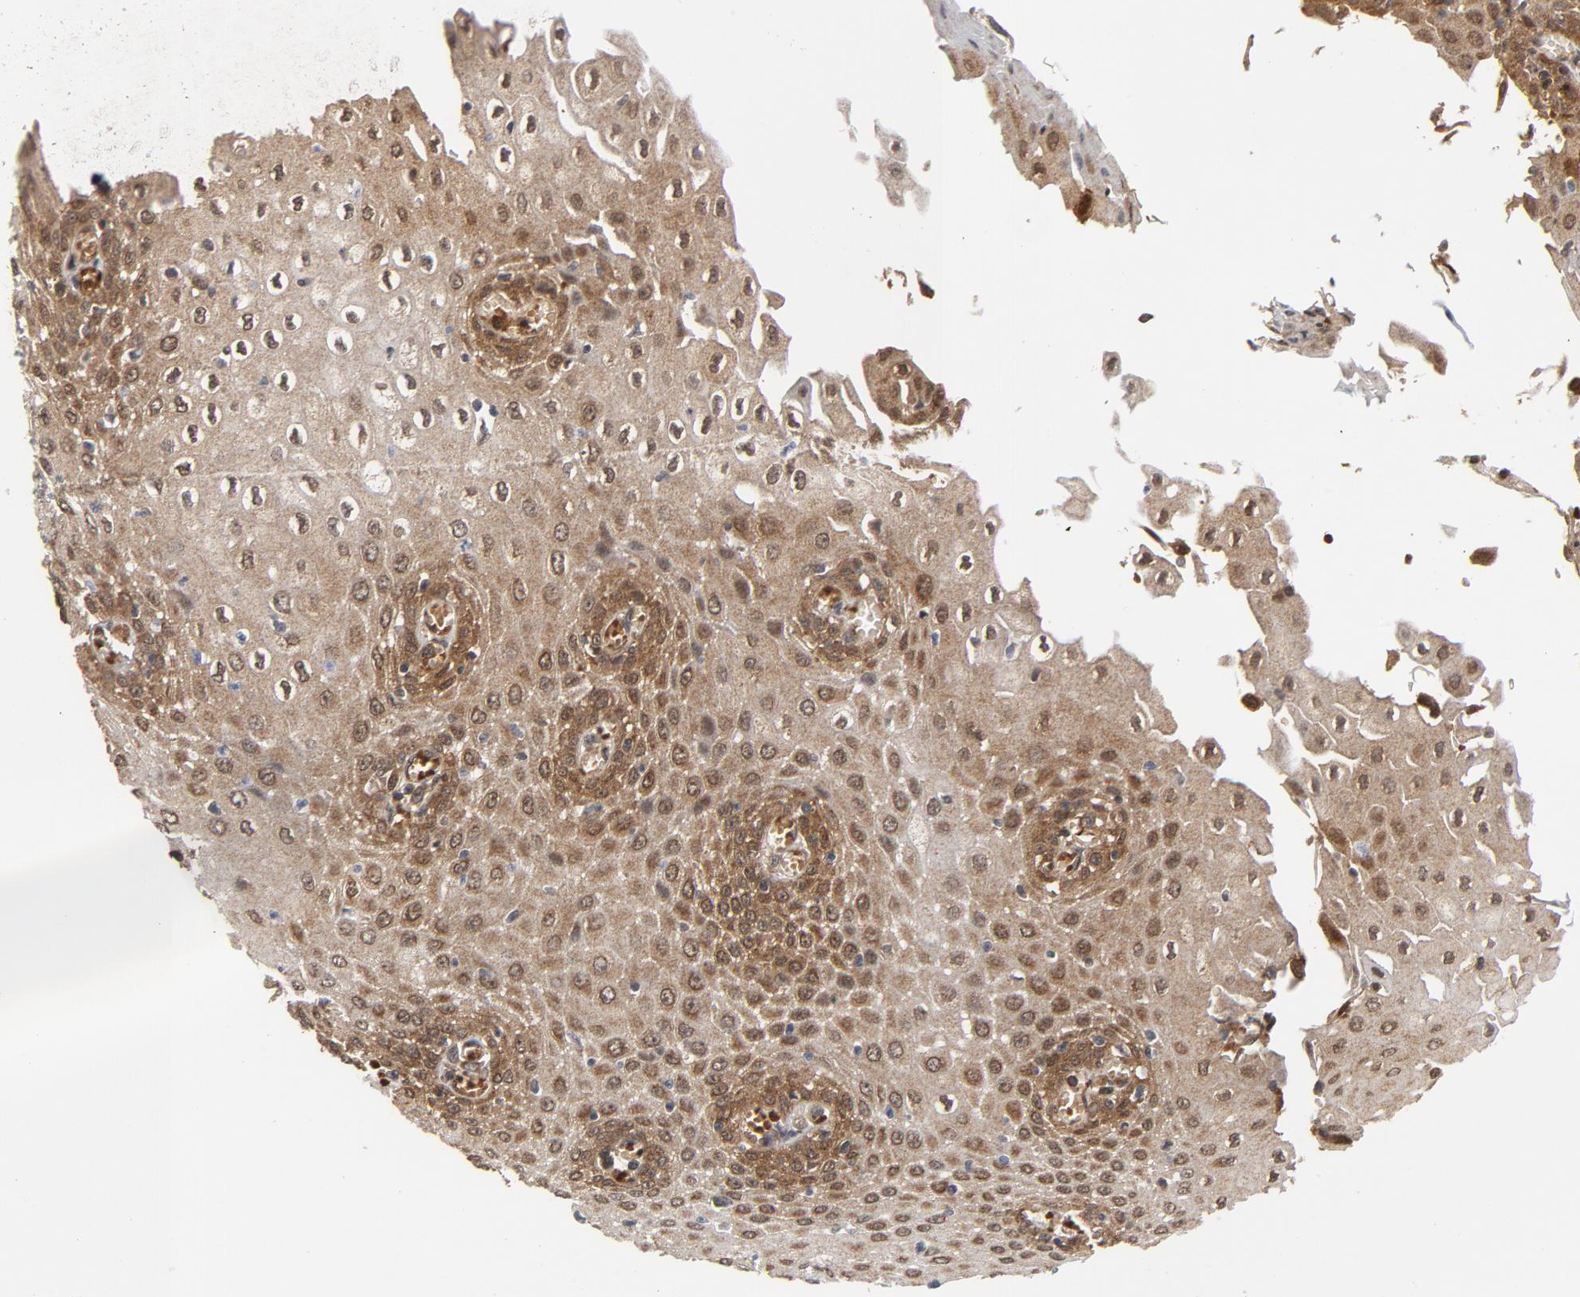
{"staining": {"intensity": "moderate", "quantity": "25%-75%", "location": "cytoplasmic/membranous,nuclear"}, "tissue": "esophagus", "cell_type": "Squamous epithelial cells", "image_type": "normal", "snomed": [{"axis": "morphology", "description": "Normal tissue, NOS"}, {"axis": "morphology", "description": "Squamous cell carcinoma, NOS"}, {"axis": "topography", "description": "Esophagus"}], "caption": "Brown immunohistochemical staining in normal esophagus displays moderate cytoplasmic/membranous,nuclear staining in about 25%-75% of squamous epithelial cells. (Brightfield microscopy of DAB IHC at high magnification).", "gene": "PRDX1", "patient": {"sex": "male", "age": 65}}